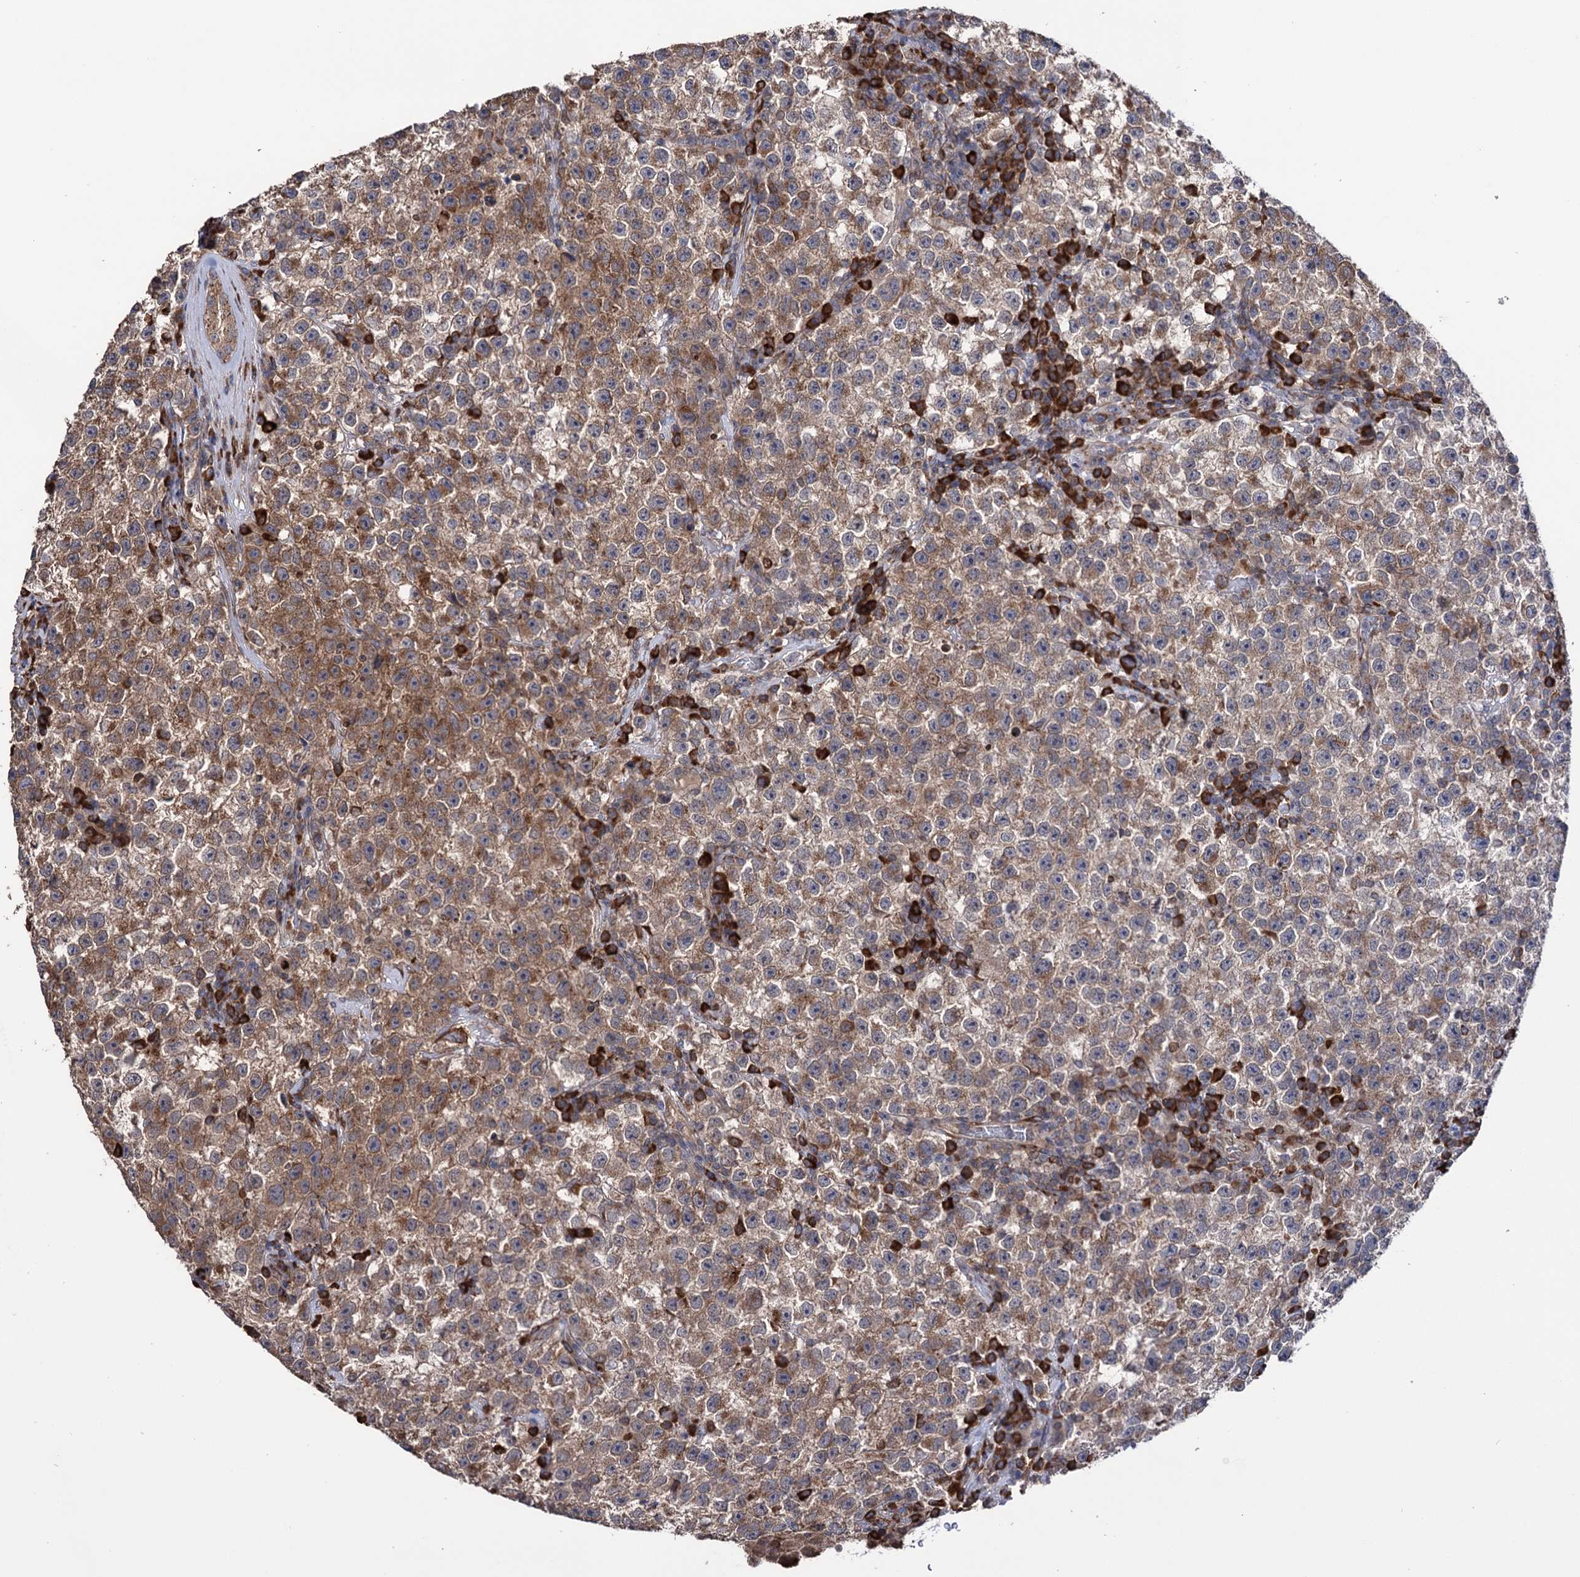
{"staining": {"intensity": "moderate", "quantity": "25%-75%", "location": "cytoplasmic/membranous"}, "tissue": "testis cancer", "cell_type": "Tumor cells", "image_type": "cancer", "snomed": [{"axis": "morphology", "description": "Seminoma, NOS"}, {"axis": "topography", "description": "Testis"}], "caption": "Protein expression by IHC displays moderate cytoplasmic/membranous expression in about 25%-75% of tumor cells in testis cancer (seminoma).", "gene": "CDAN1", "patient": {"sex": "male", "age": 22}}